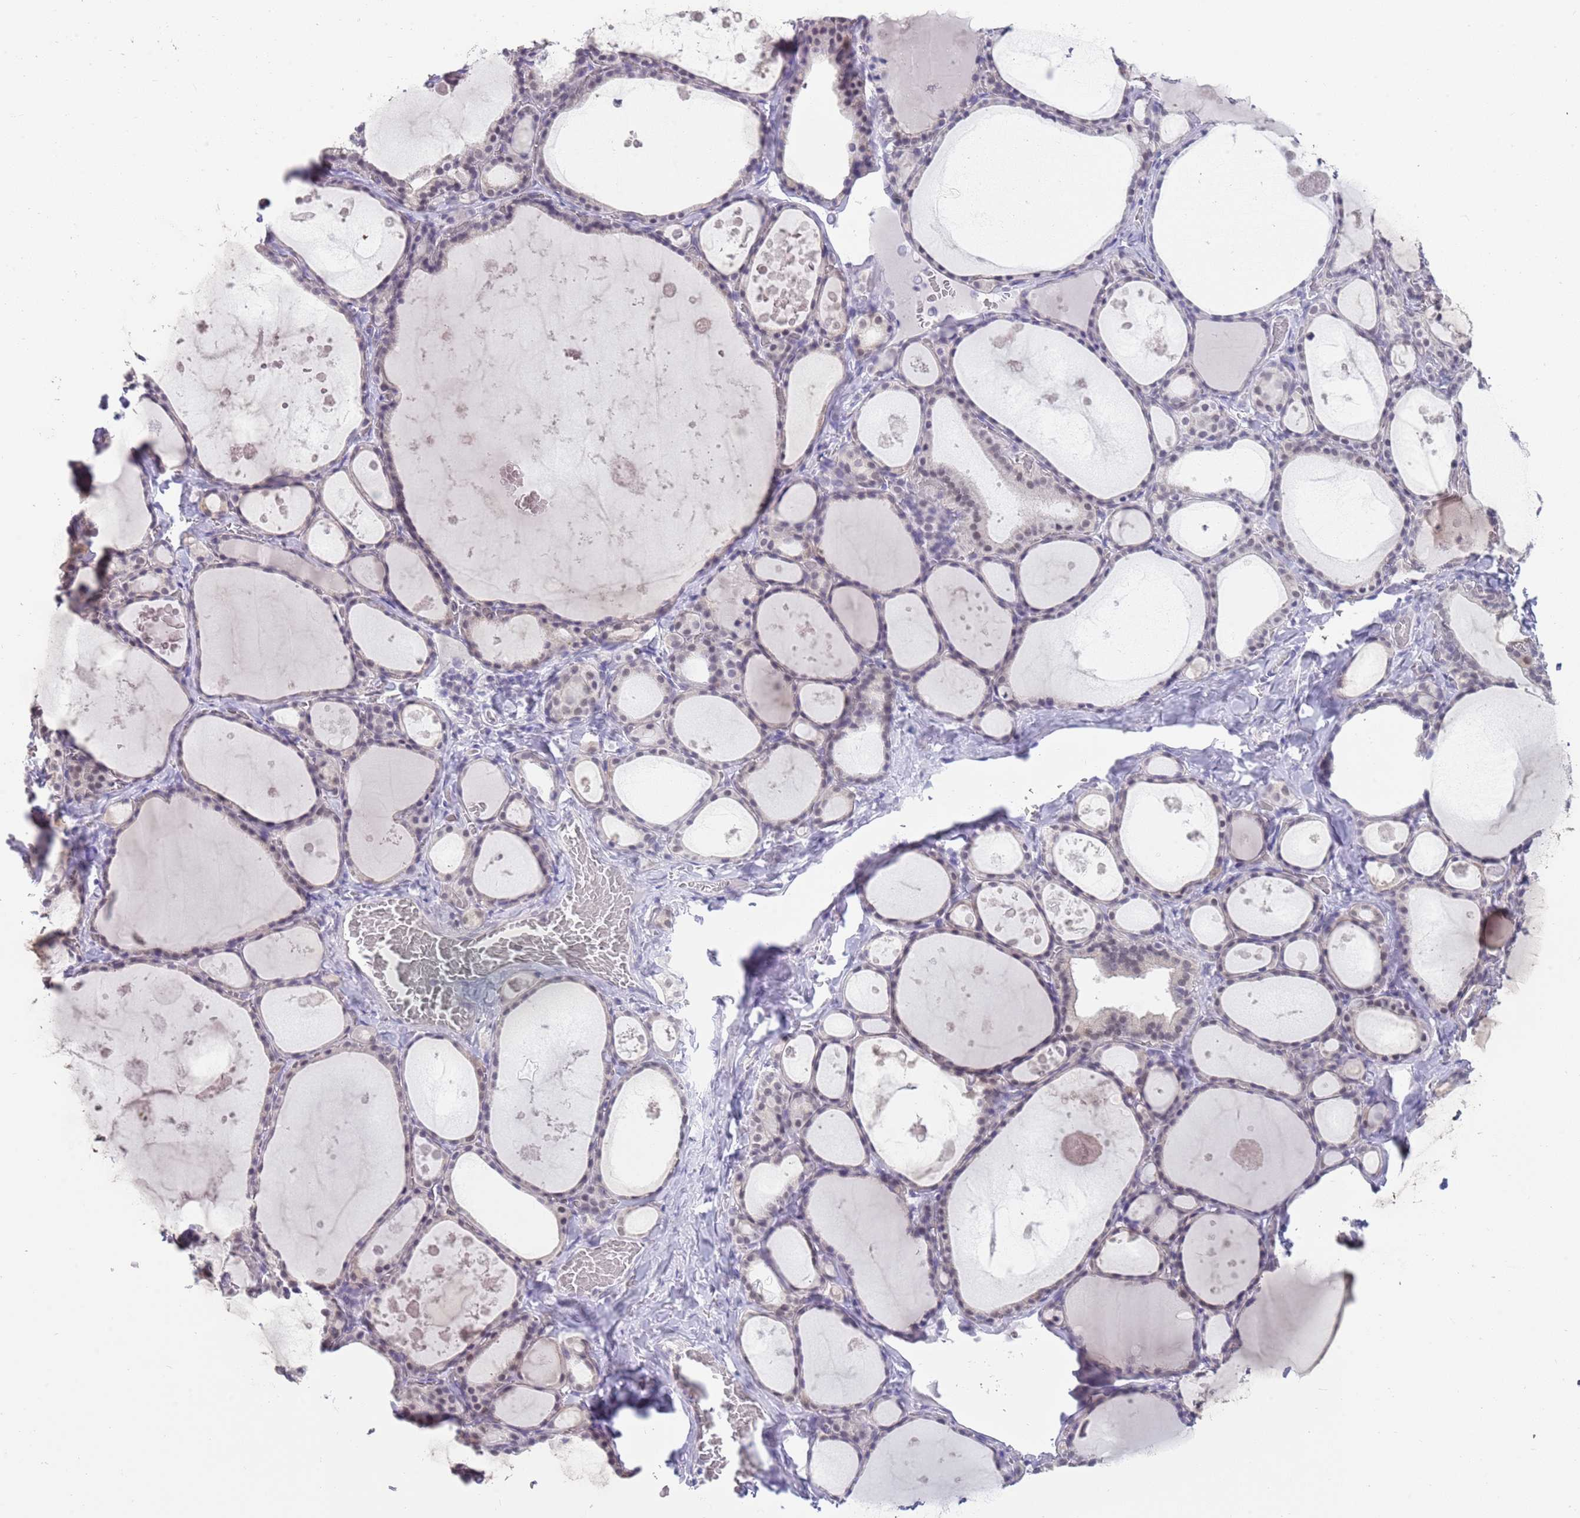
{"staining": {"intensity": "weak", "quantity": "<25%", "location": "nuclear"}, "tissue": "thyroid gland", "cell_type": "Glandular cells", "image_type": "normal", "snomed": [{"axis": "morphology", "description": "Normal tissue, NOS"}, {"axis": "topography", "description": "Thyroid gland"}], "caption": "Immunohistochemistry (IHC) photomicrograph of benign human thyroid gland stained for a protein (brown), which reveals no positivity in glandular cells.", "gene": "SEPHS2", "patient": {"sex": "male", "age": 56}}